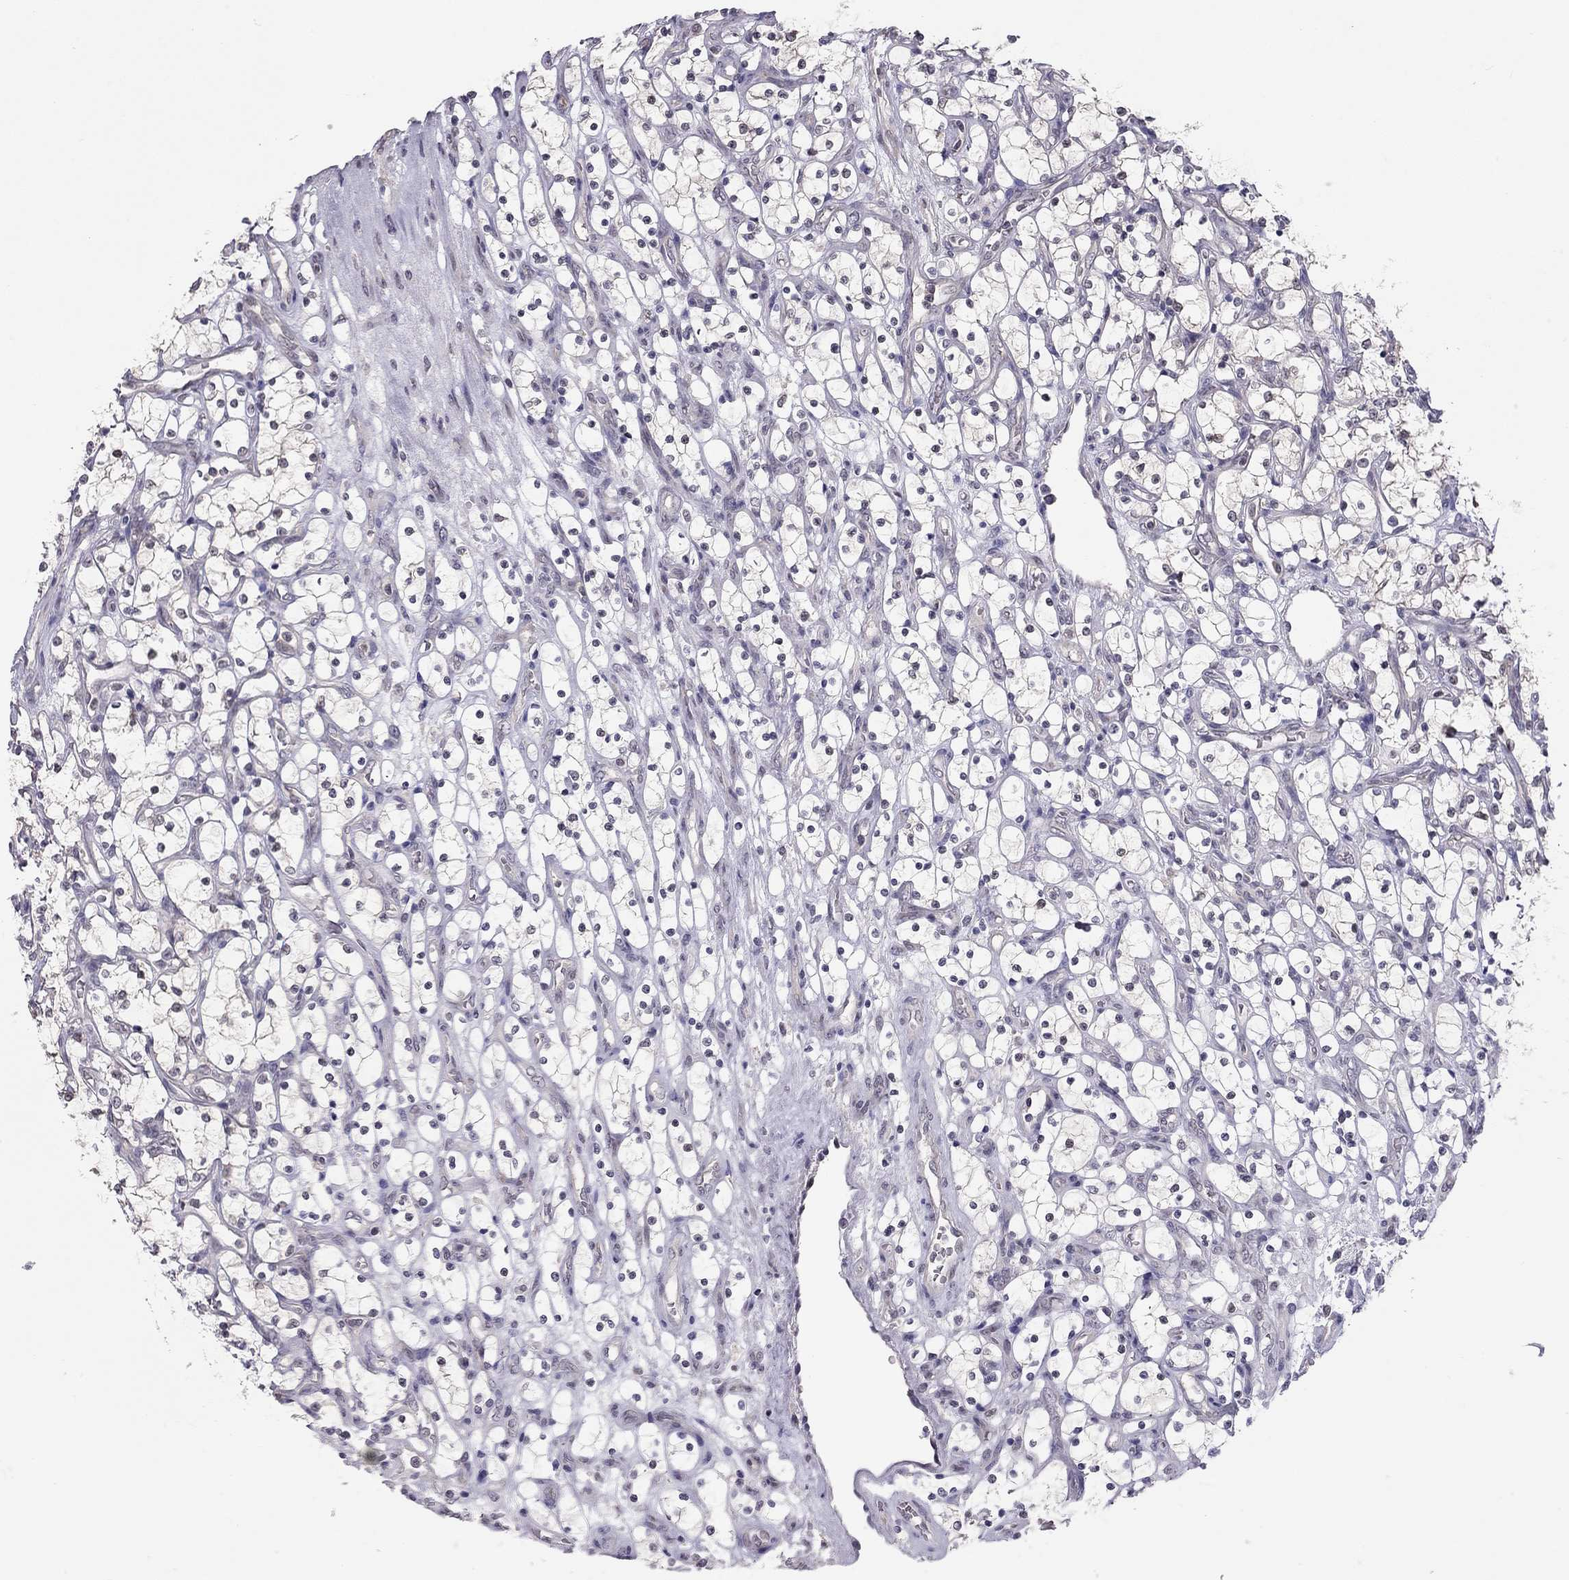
{"staining": {"intensity": "negative", "quantity": "none", "location": "none"}, "tissue": "renal cancer", "cell_type": "Tumor cells", "image_type": "cancer", "snomed": [{"axis": "morphology", "description": "Adenocarcinoma, NOS"}, {"axis": "topography", "description": "Kidney"}], "caption": "Human renal adenocarcinoma stained for a protein using IHC shows no expression in tumor cells.", "gene": "HSF2BP", "patient": {"sex": "female", "age": 69}}